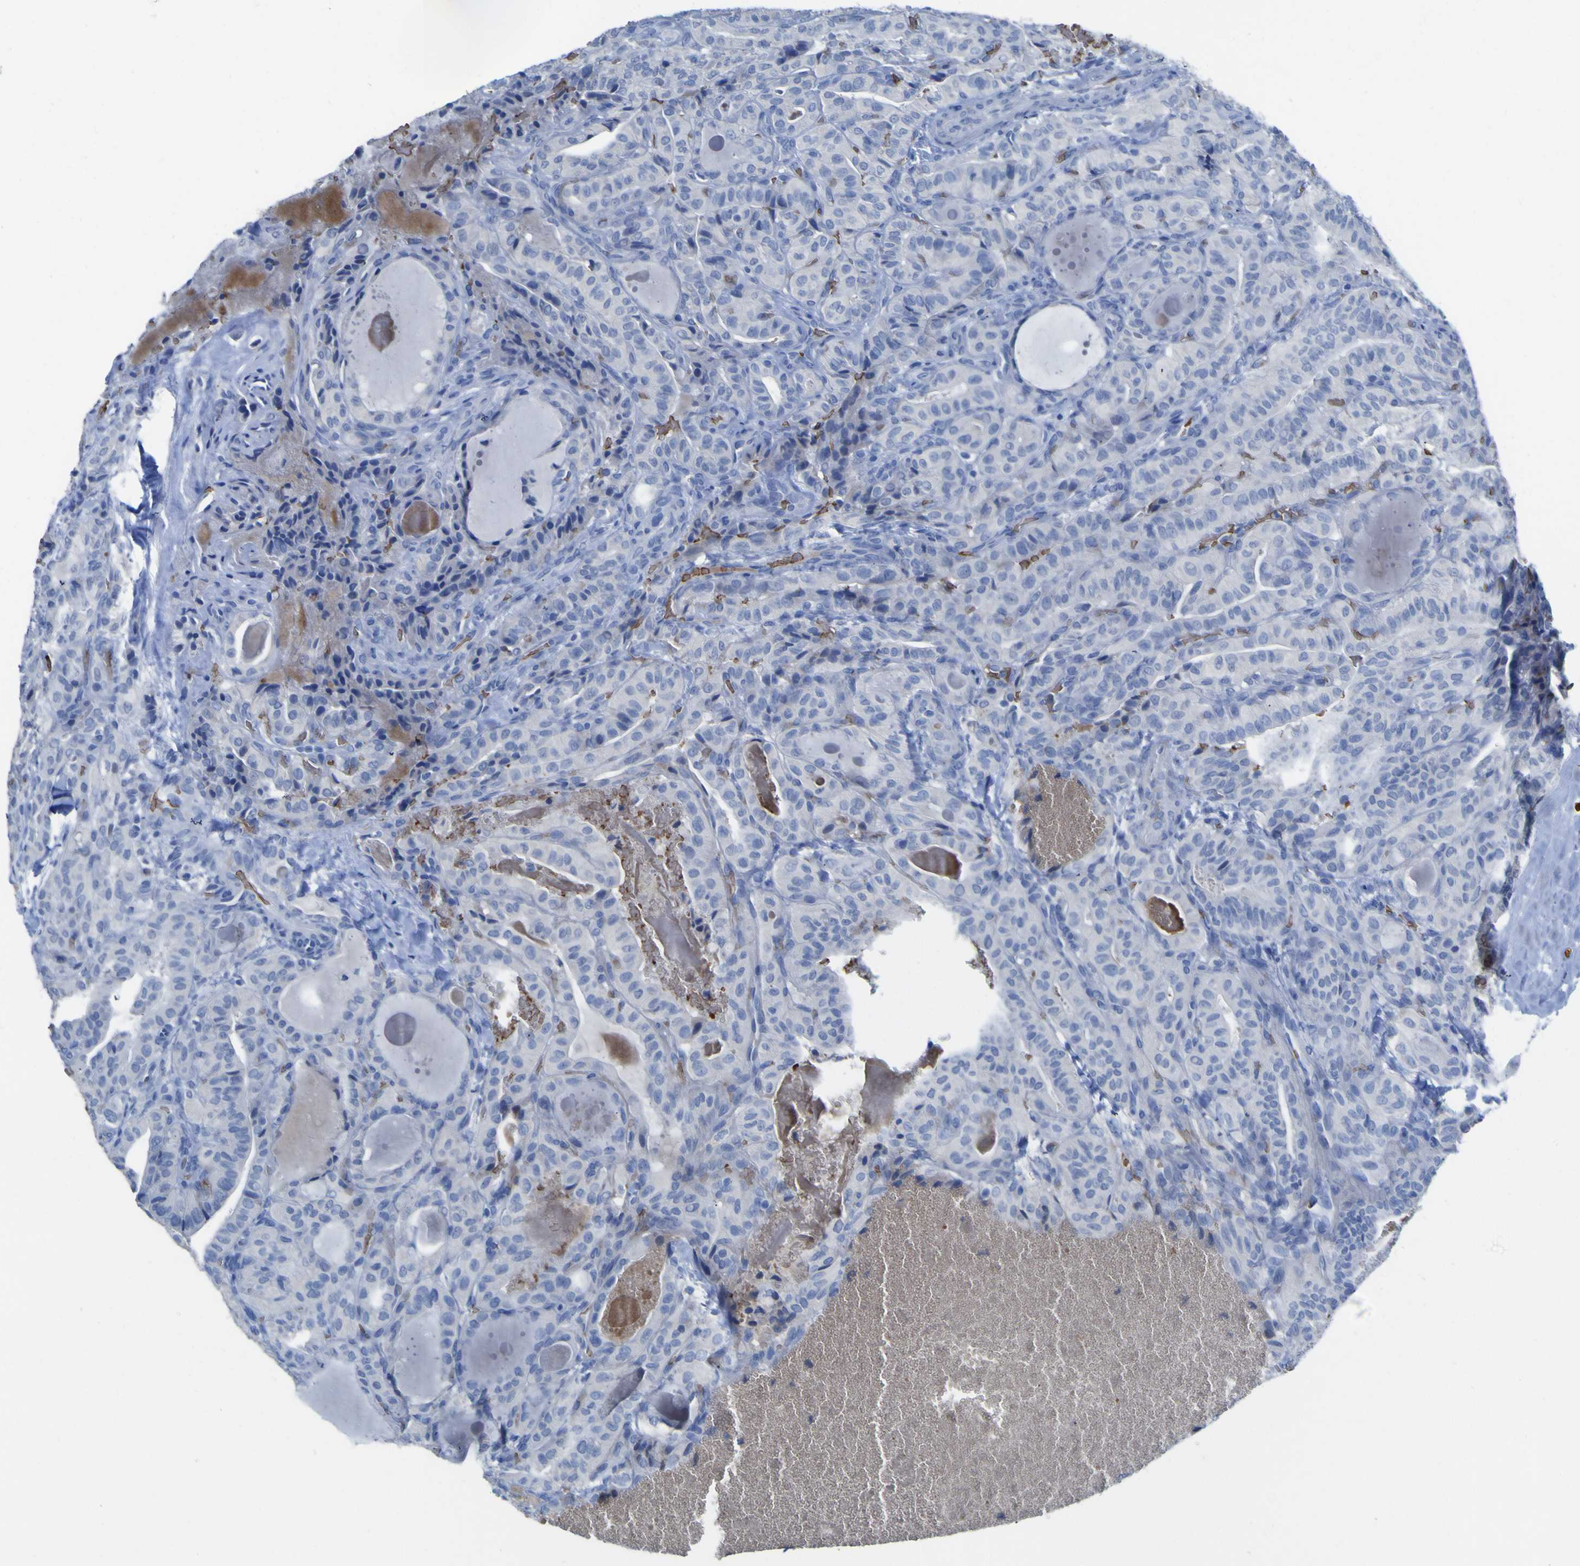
{"staining": {"intensity": "negative", "quantity": "none", "location": "none"}, "tissue": "thyroid cancer", "cell_type": "Tumor cells", "image_type": "cancer", "snomed": [{"axis": "morphology", "description": "Papillary adenocarcinoma, NOS"}, {"axis": "topography", "description": "Thyroid gland"}], "caption": "Tumor cells are negative for brown protein staining in thyroid cancer (papillary adenocarcinoma).", "gene": "GCM1", "patient": {"sex": "male", "age": 77}}